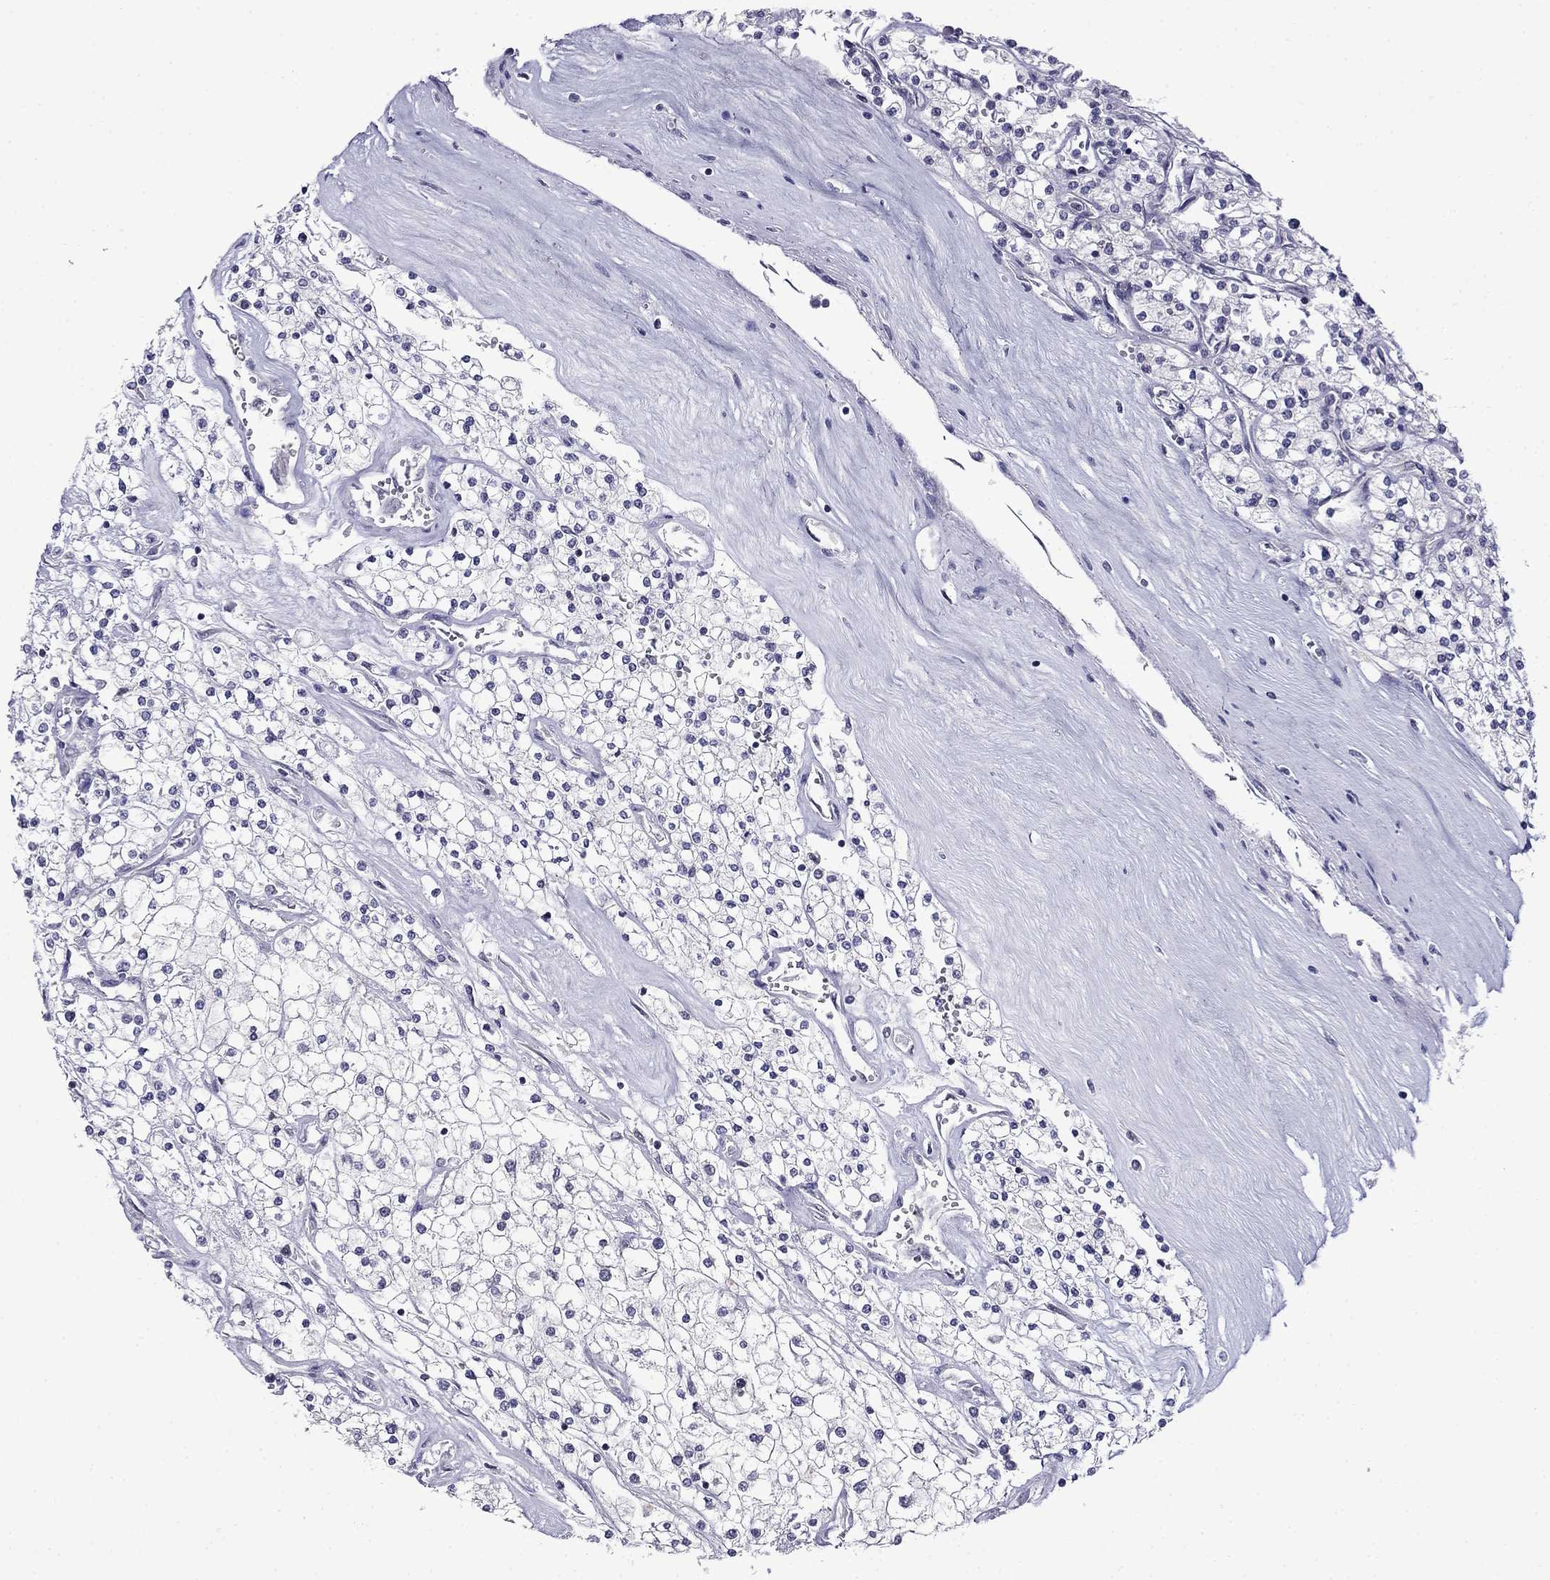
{"staining": {"intensity": "negative", "quantity": "none", "location": "none"}, "tissue": "renal cancer", "cell_type": "Tumor cells", "image_type": "cancer", "snomed": [{"axis": "morphology", "description": "Adenocarcinoma, NOS"}, {"axis": "topography", "description": "Kidney"}], "caption": "Tumor cells are negative for brown protein staining in renal adenocarcinoma.", "gene": "PRR18", "patient": {"sex": "male", "age": 80}}